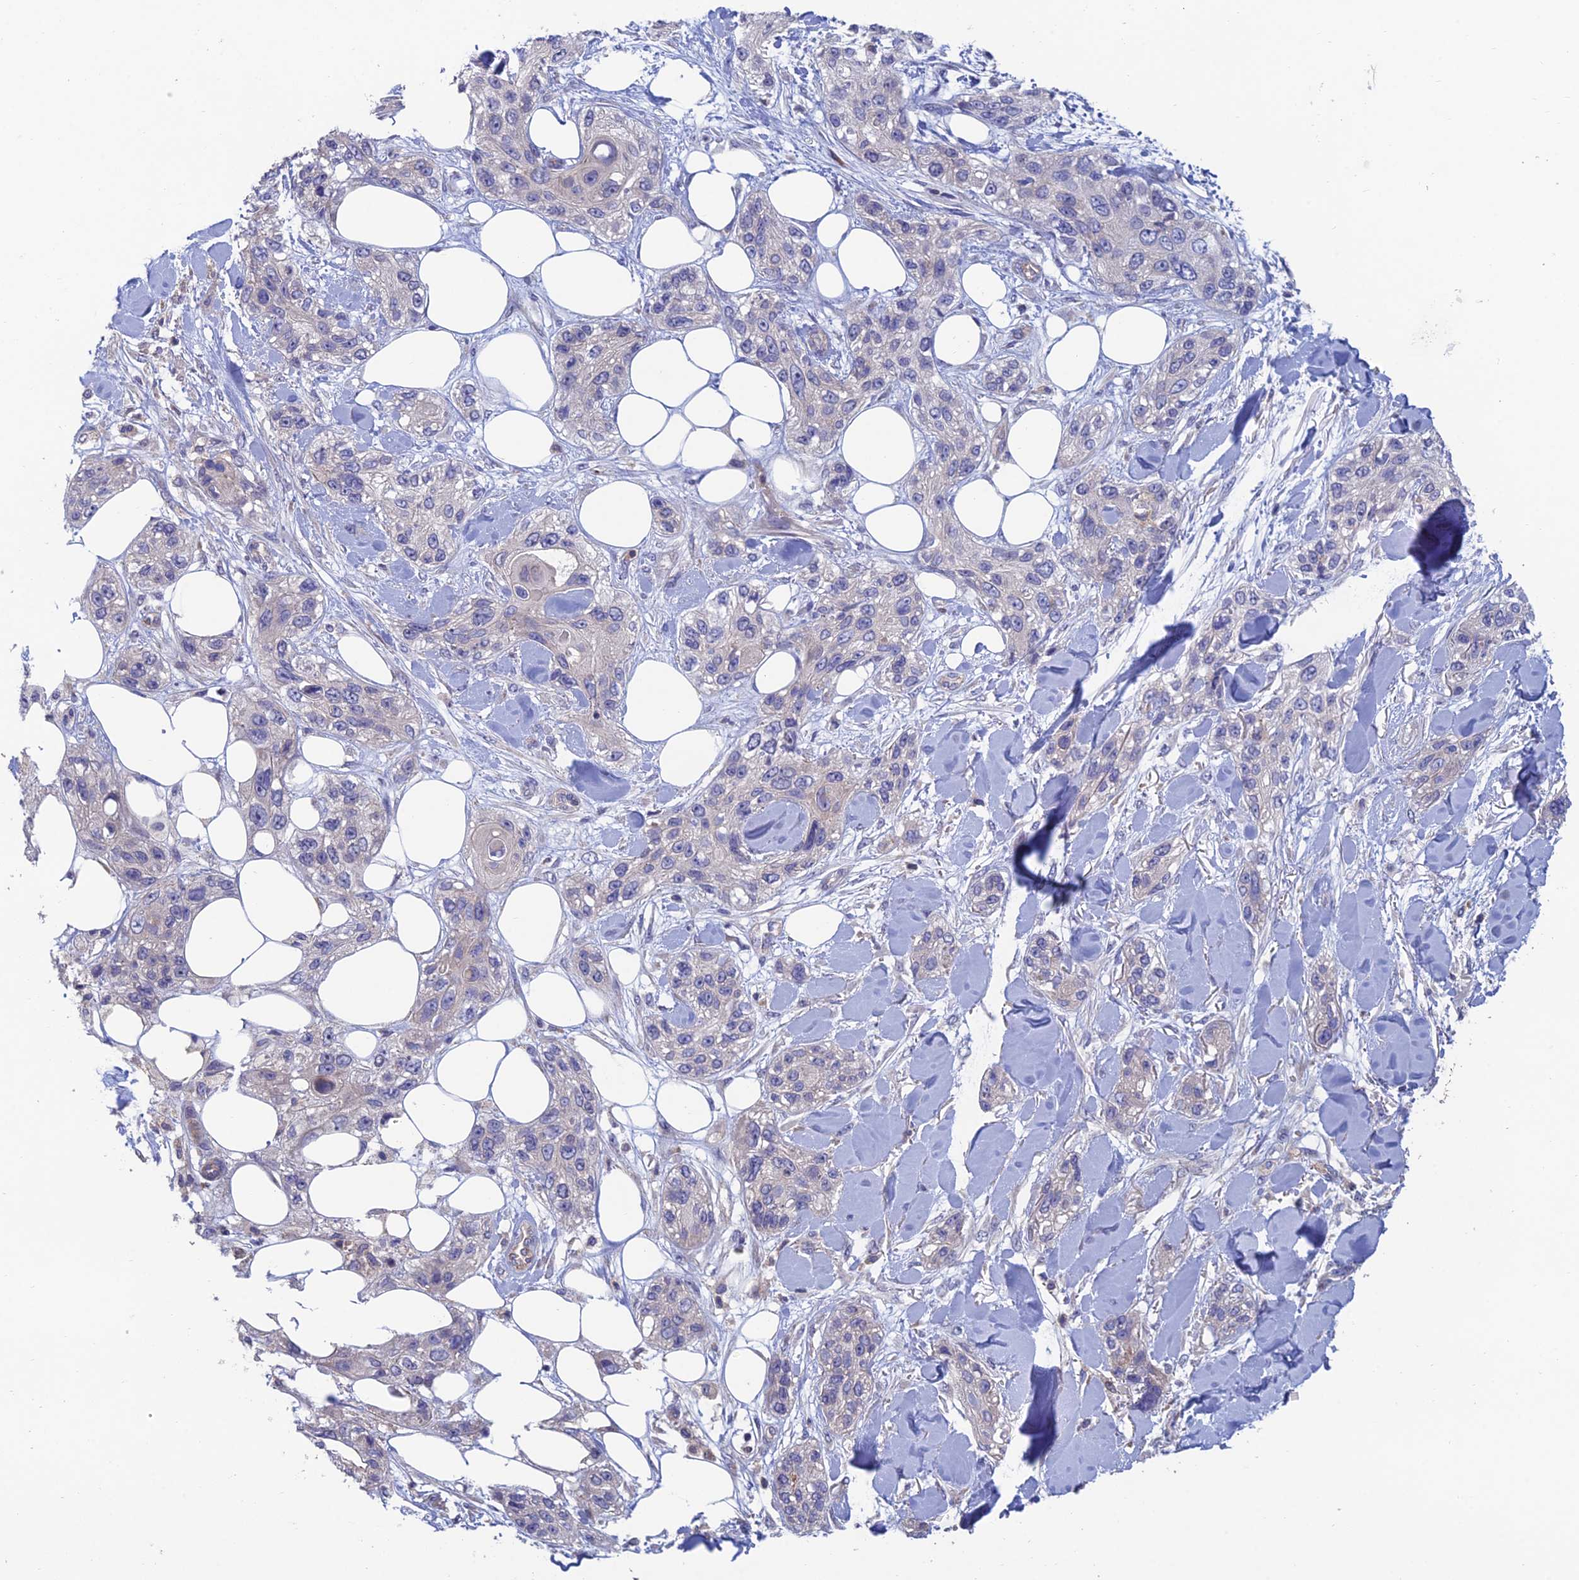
{"staining": {"intensity": "negative", "quantity": "none", "location": "none"}, "tissue": "skin cancer", "cell_type": "Tumor cells", "image_type": "cancer", "snomed": [{"axis": "morphology", "description": "Normal tissue, NOS"}, {"axis": "morphology", "description": "Squamous cell carcinoma, NOS"}, {"axis": "topography", "description": "Skin"}], "caption": "Immunohistochemistry (IHC) image of neoplastic tissue: skin squamous cell carcinoma stained with DAB (3,3'-diaminobenzidine) reveals no significant protein expression in tumor cells.", "gene": "USP37", "patient": {"sex": "male", "age": 72}}